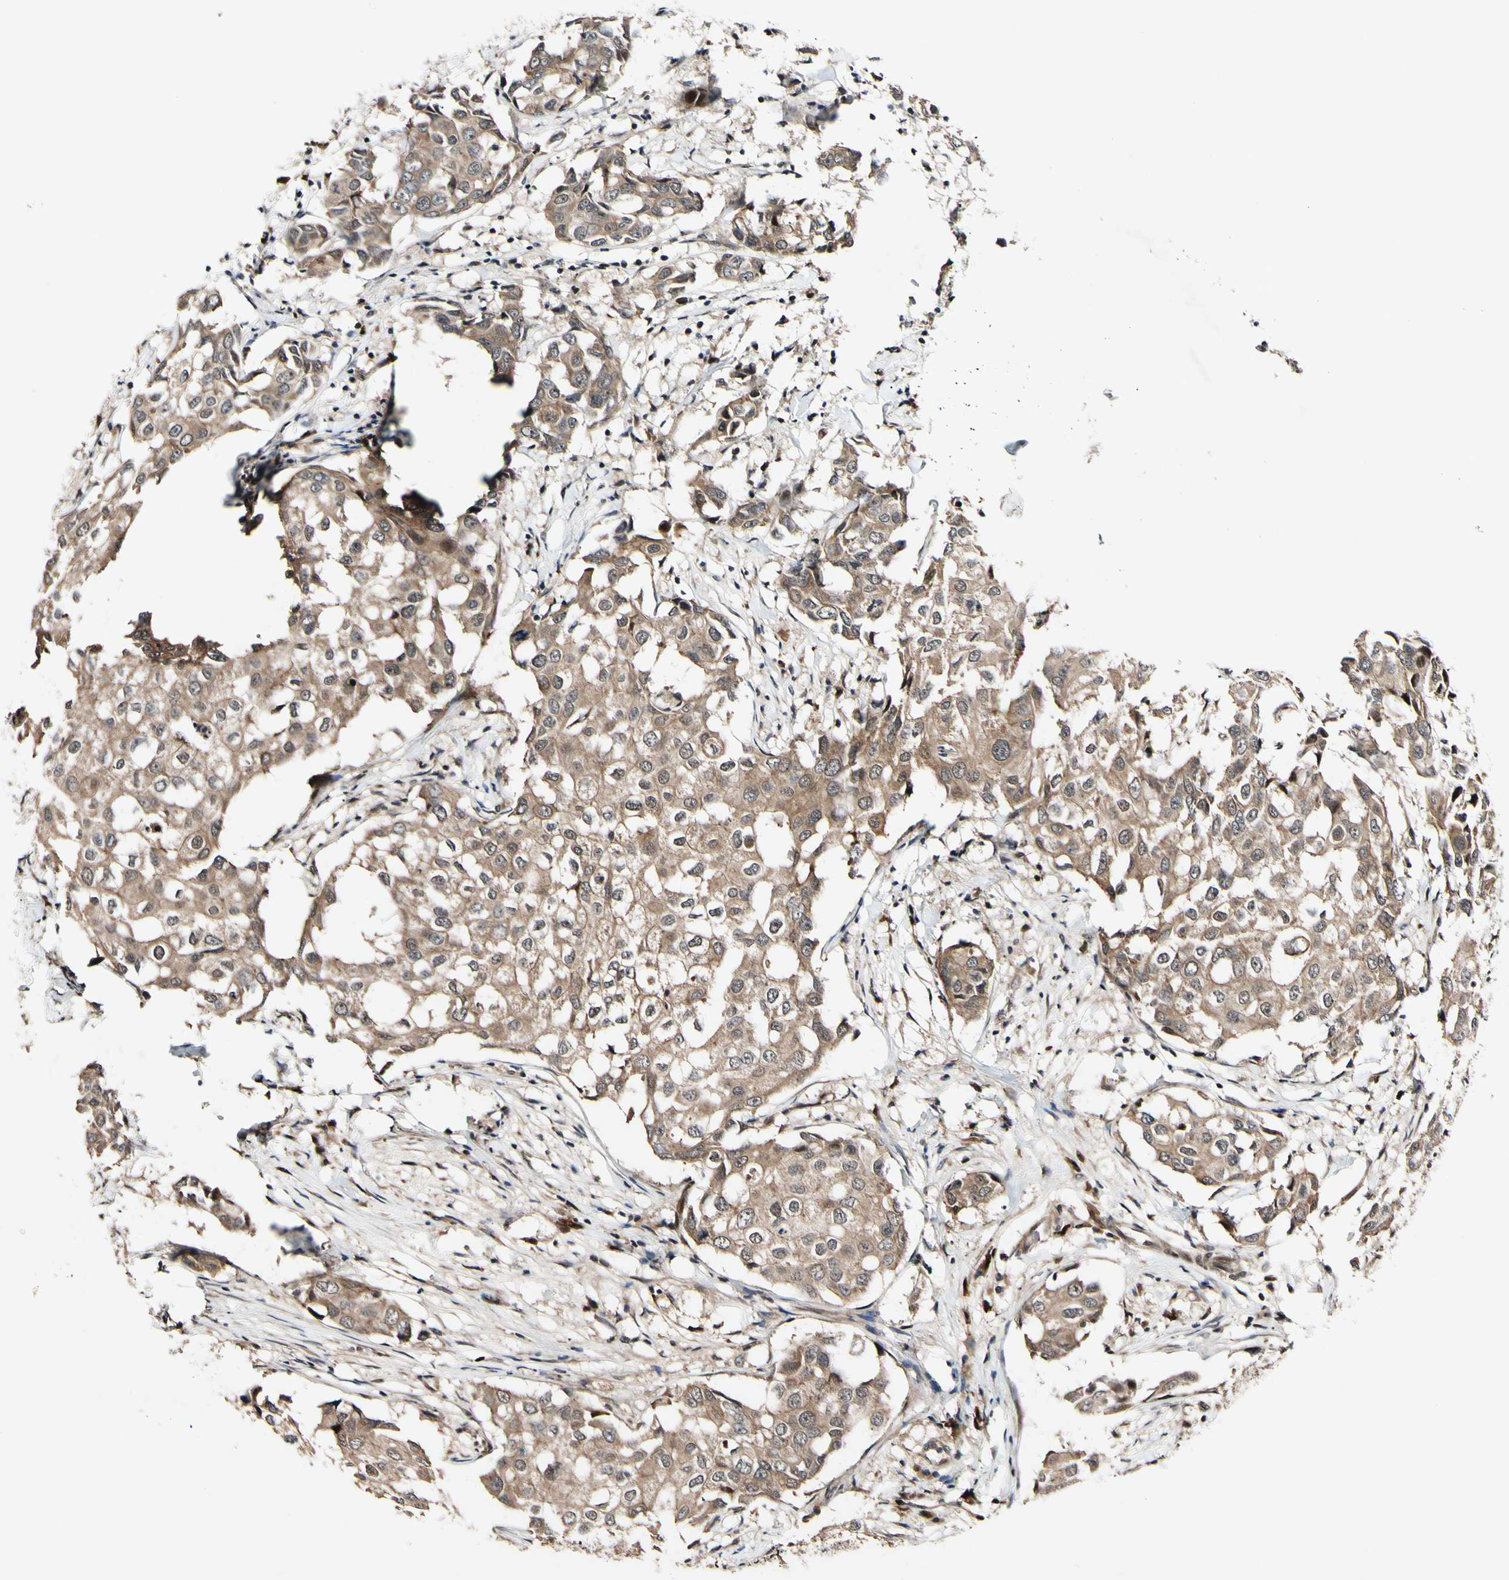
{"staining": {"intensity": "moderate", "quantity": ">75%", "location": "cytoplasmic/membranous"}, "tissue": "breast cancer", "cell_type": "Tumor cells", "image_type": "cancer", "snomed": [{"axis": "morphology", "description": "Duct carcinoma"}, {"axis": "topography", "description": "Breast"}], "caption": "Breast cancer stained with a brown dye reveals moderate cytoplasmic/membranous positive positivity in about >75% of tumor cells.", "gene": "CSNK1E", "patient": {"sex": "female", "age": 27}}